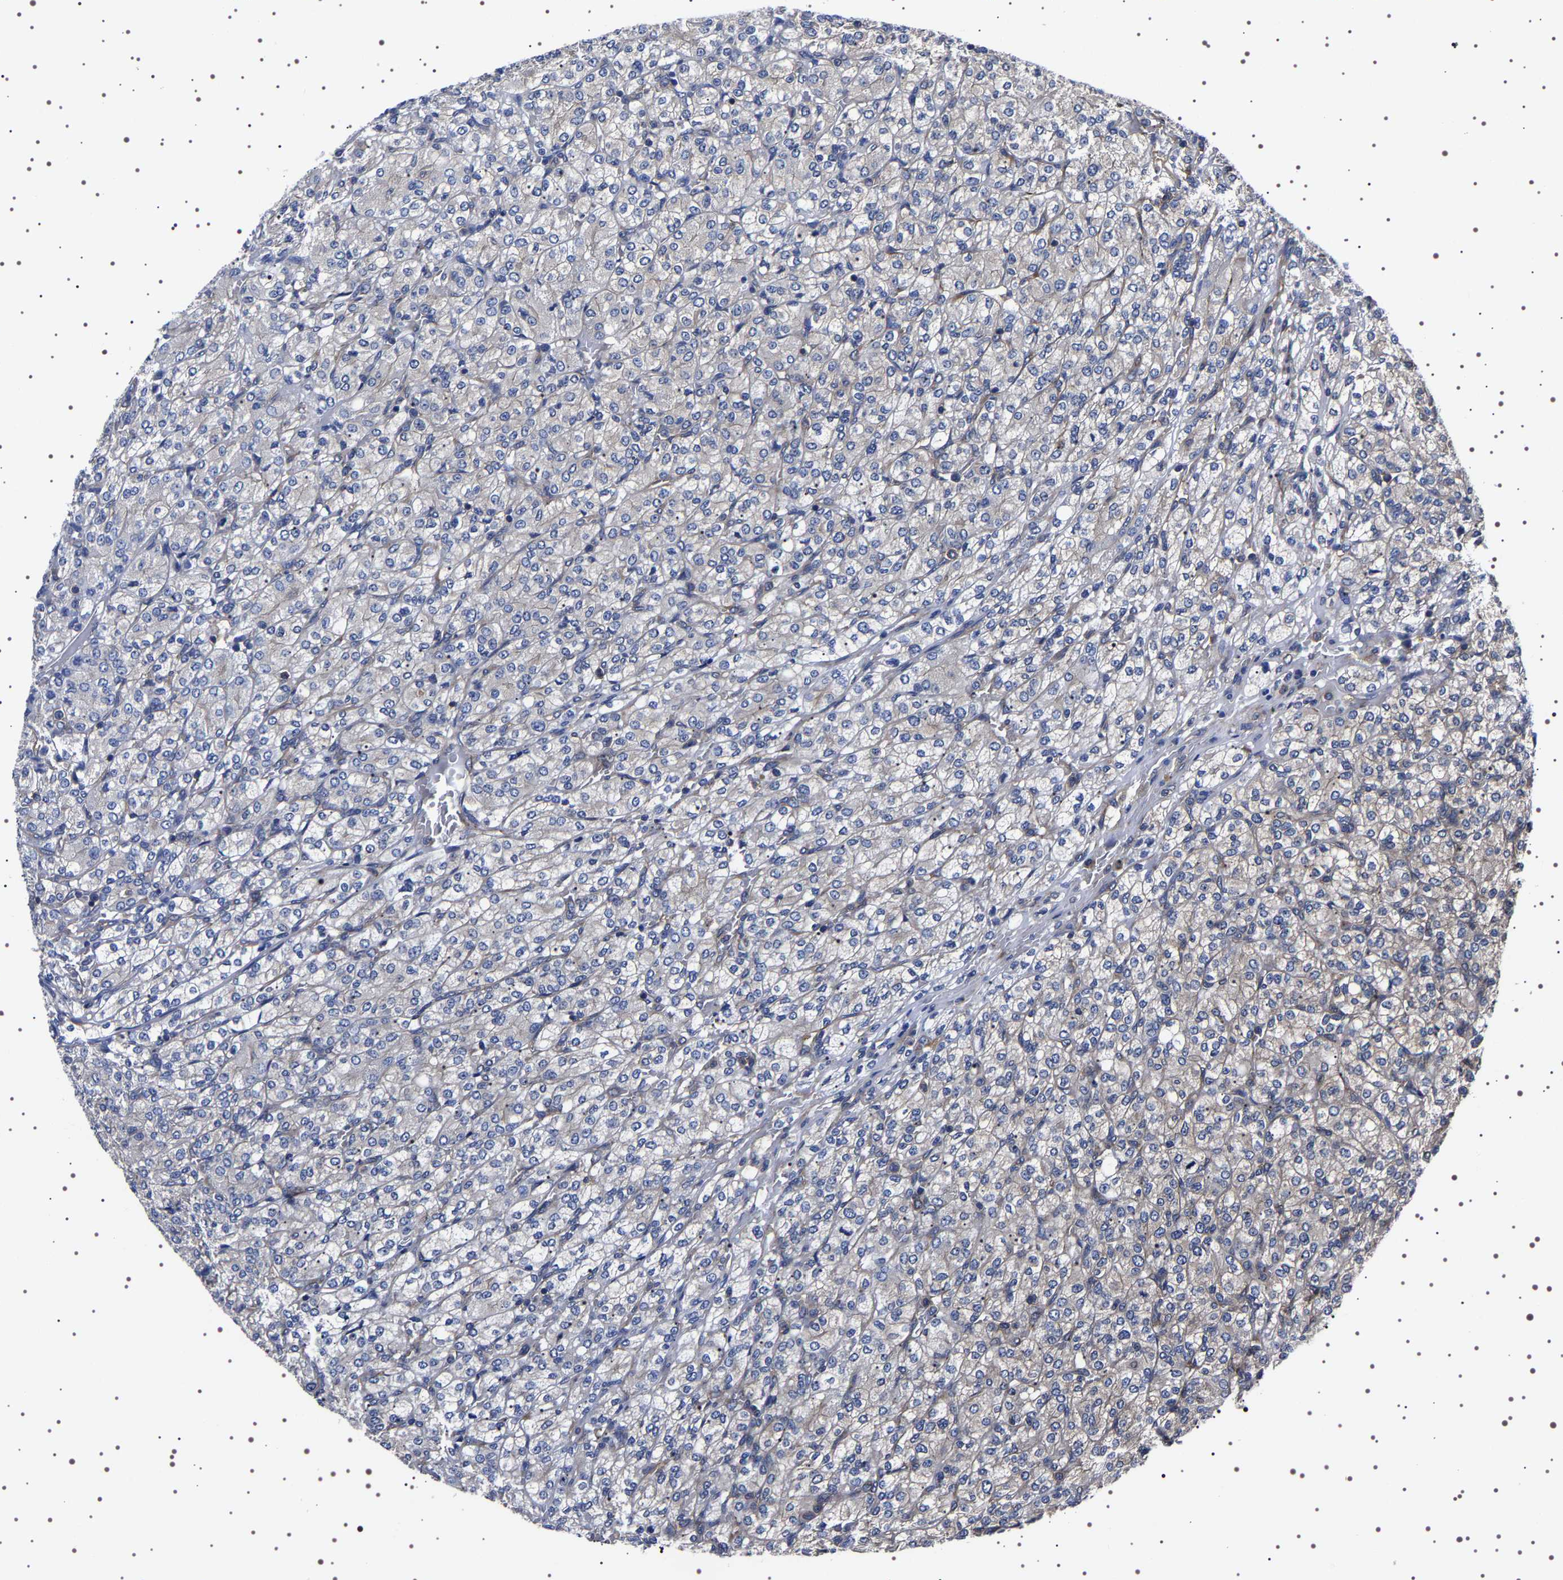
{"staining": {"intensity": "moderate", "quantity": "25%-75%", "location": "cytoplasmic/membranous"}, "tissue": "renal cancer", "cell_type": "Tumor cells", "image_type": "cancer", "snomed": [{"axis": "morphology", "description": "Adenocarcinoma, NOS"}, {"axis": "topography", "description": "Kidney"}], "caption": "Renal adenocarcinoma stained with a protein marker demonstrates moderate staining in tumor cells.", "gene": "DARS1", "patient": {"sex": "male", "age": 77}}